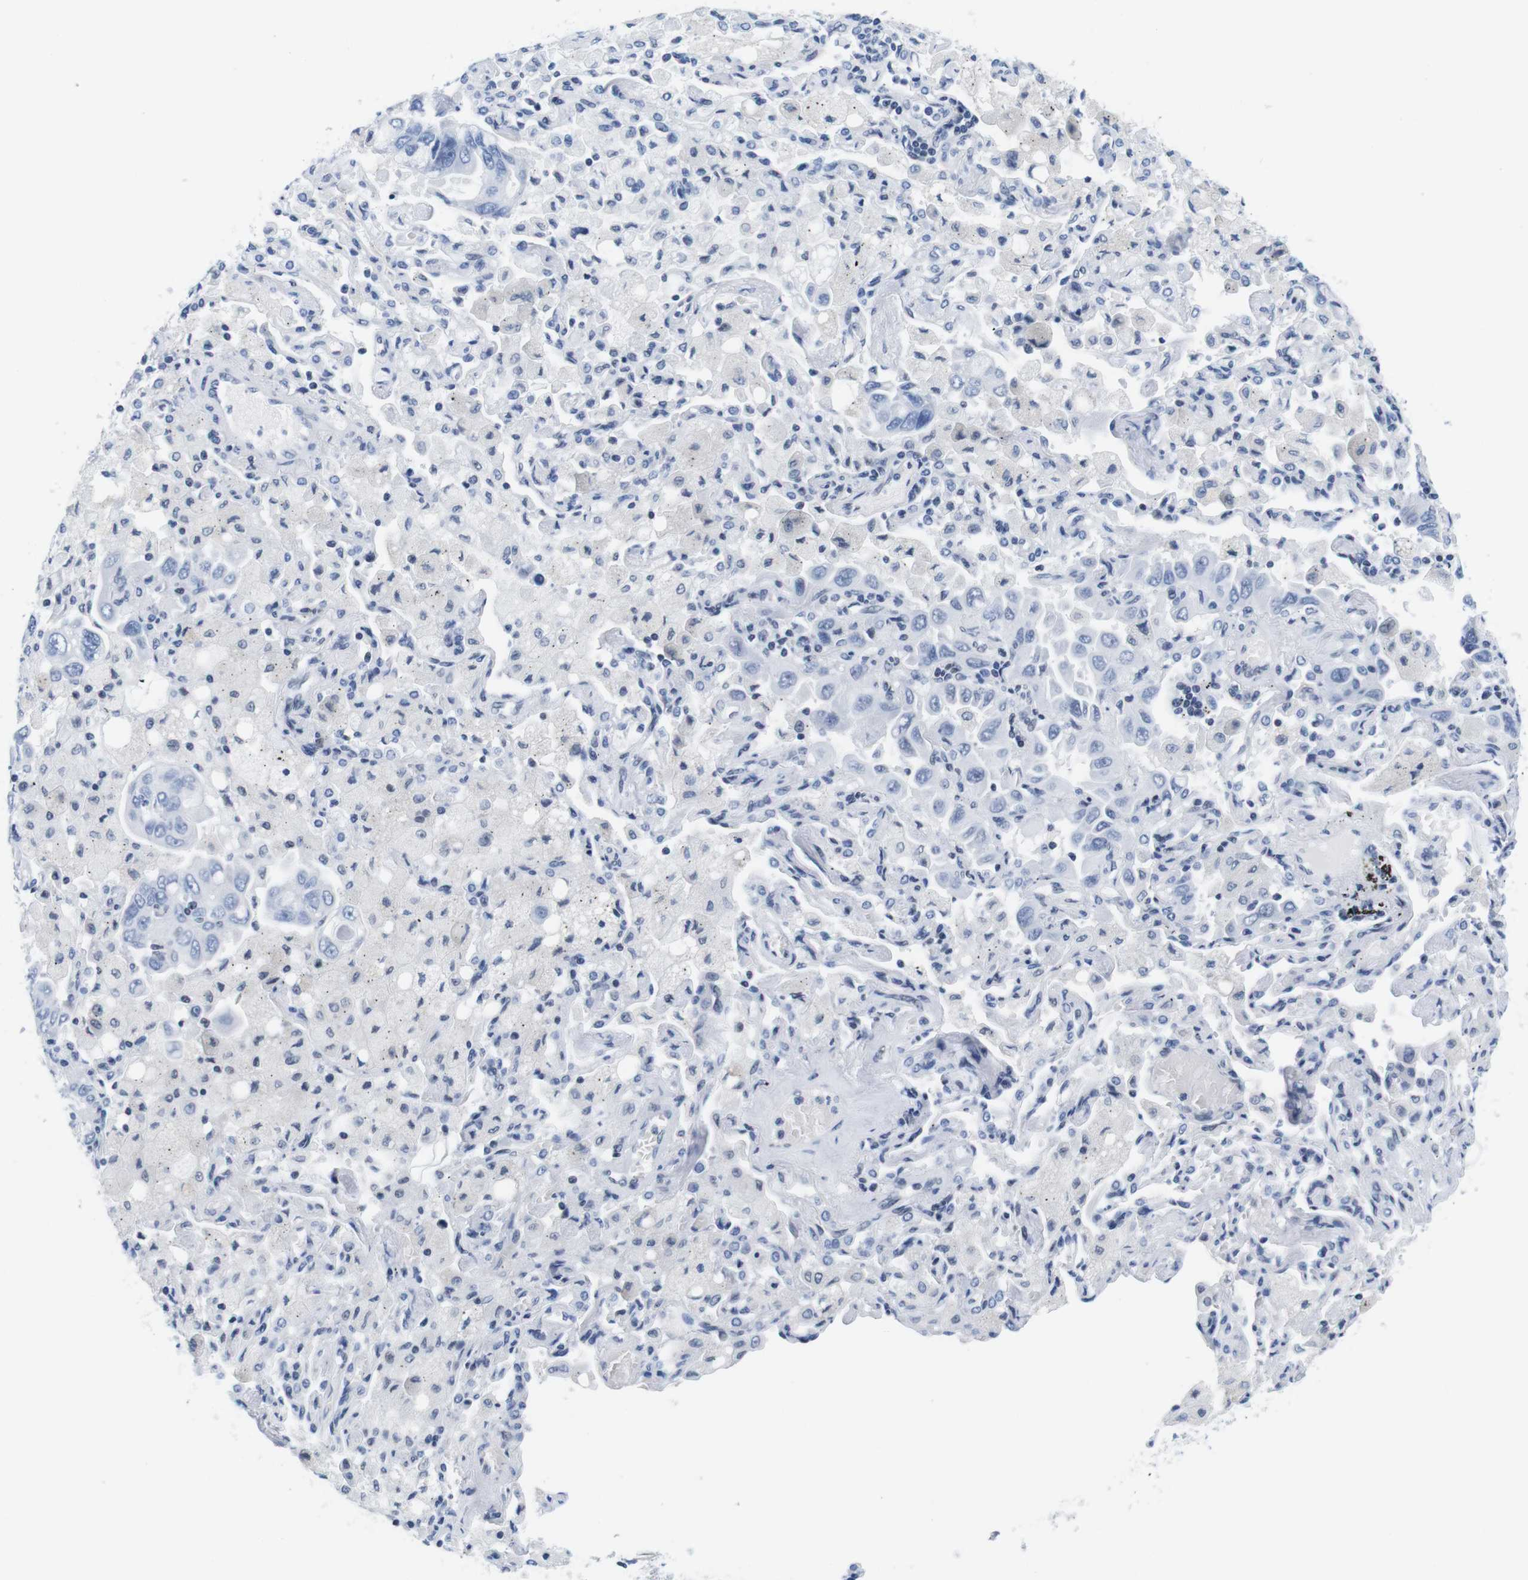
{"staining": {"intensity": "negative", "quantity": "none", "location": "none"}, "tissue": "lung cancer", "cell_type": "Tumor cells", "image_type": "cancer", "snomed": [{"axis": "morphology", "description": "Adenocarcinoma, NOS"}, {"axis": "topography", "description": "Lung"}], "caption": "Immunohistochemical staining of human lung cancer (adenocarcinoma) reveals no significant expression in tumor cells.", "gene": "IFI16", "patient": {"sex": "male", "age": 64}}